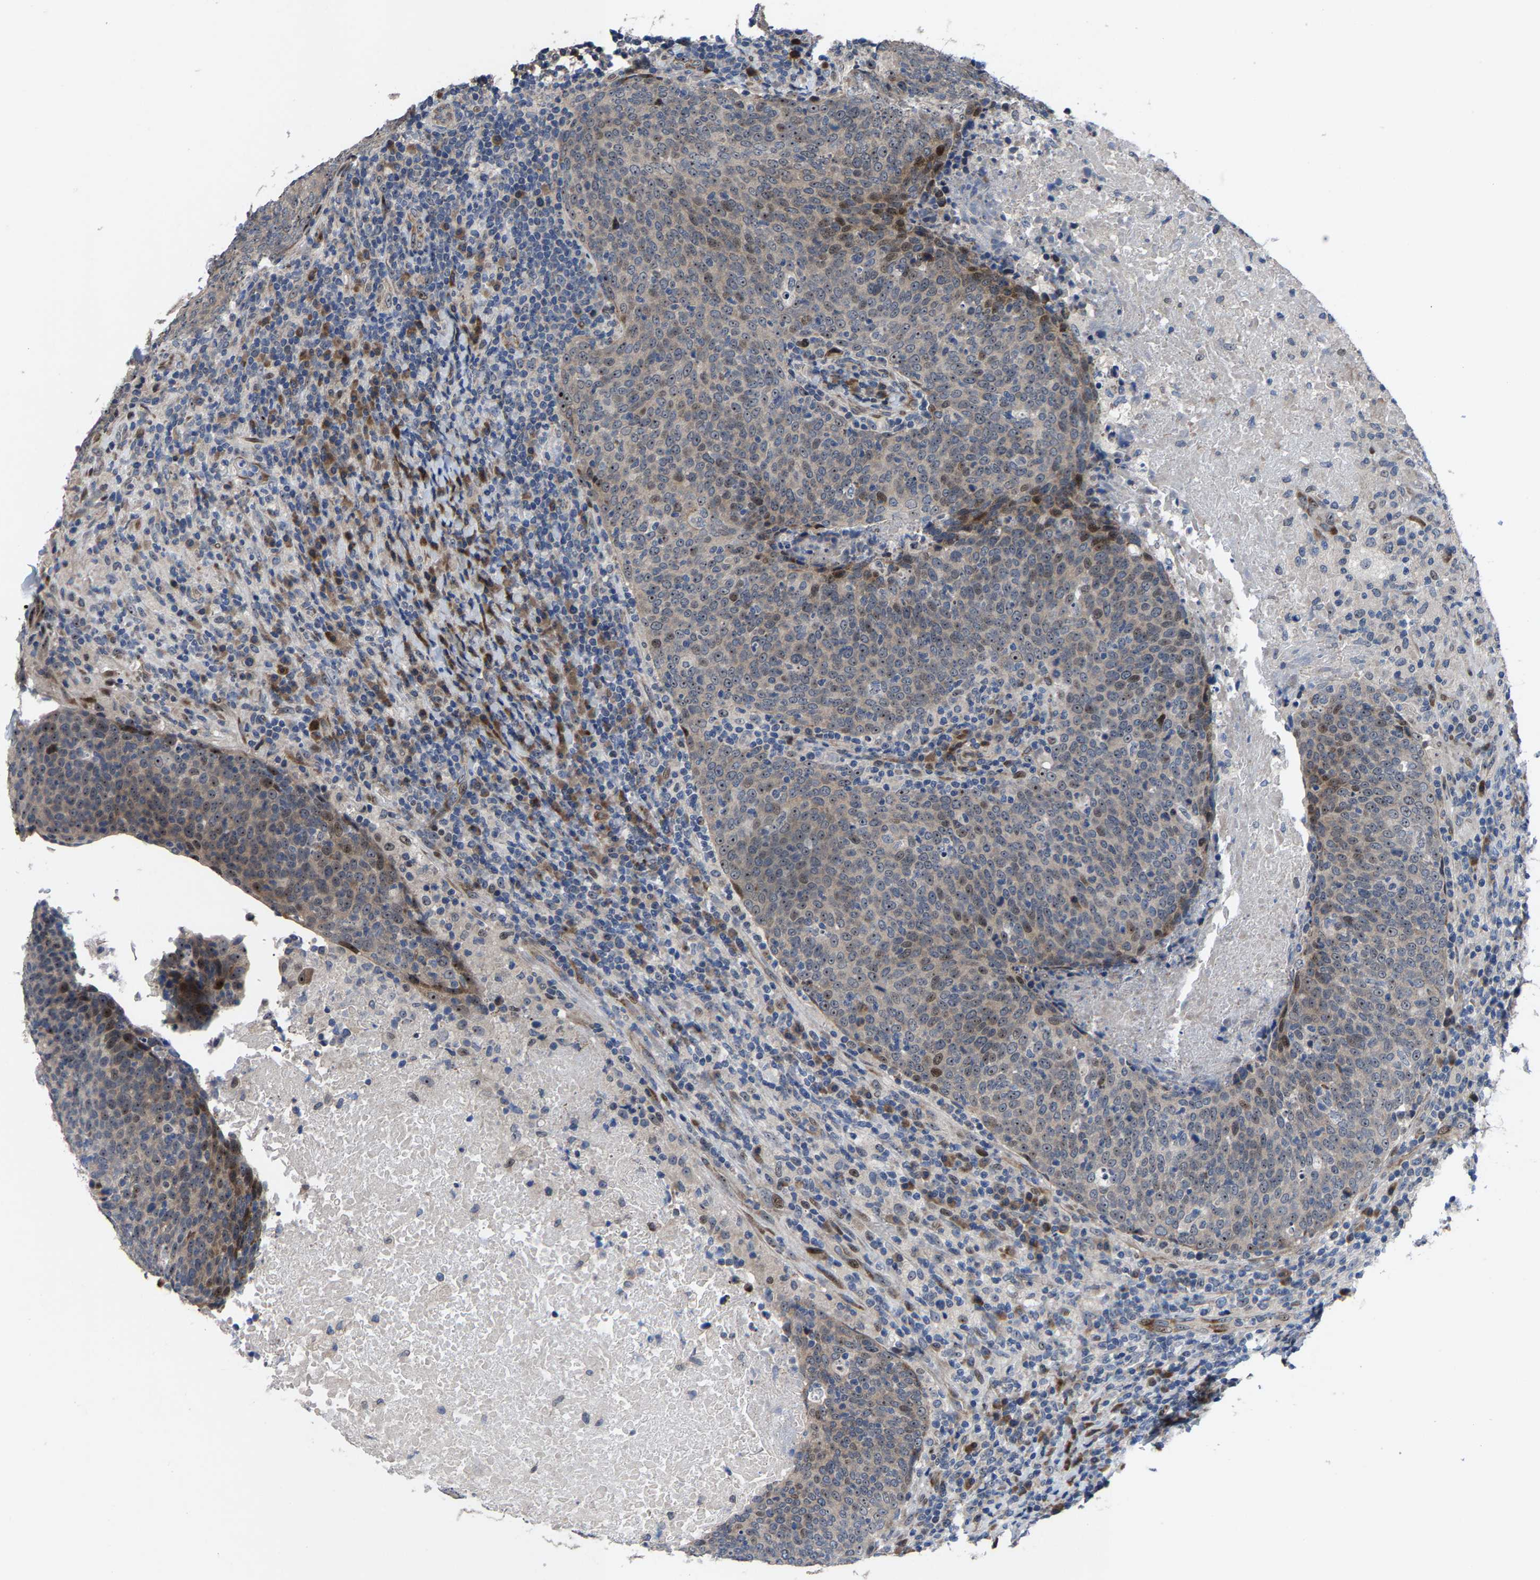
{"staining": {"intensity": "moderate", "quantity": "<25%", "location": "nuclear"}, "tissue": "head and neck cancer", "cell_type": "Tumor cells", "image_type": "cancer", "snomed": [{"axis": "morphology", "description": "Squamous cell carcinoma, NOS"}, {"axis": "morphology", "description": "Squamous cell carcinoma, metastatic, NOS"}, {"axis": "topography", "description": "Lymph node"}, {"axis": "topography", "description": "Head-Neck"}], "caption": "The photomicrograph demonstrates immunohistochemical staining of head and neck metastatic squamous cell carcinoma. There is moderate nuclear staining is identified in about <25% of tumor cells.", "gene": "HAUS6", "patient": {"sex": "male", "age": 62}}